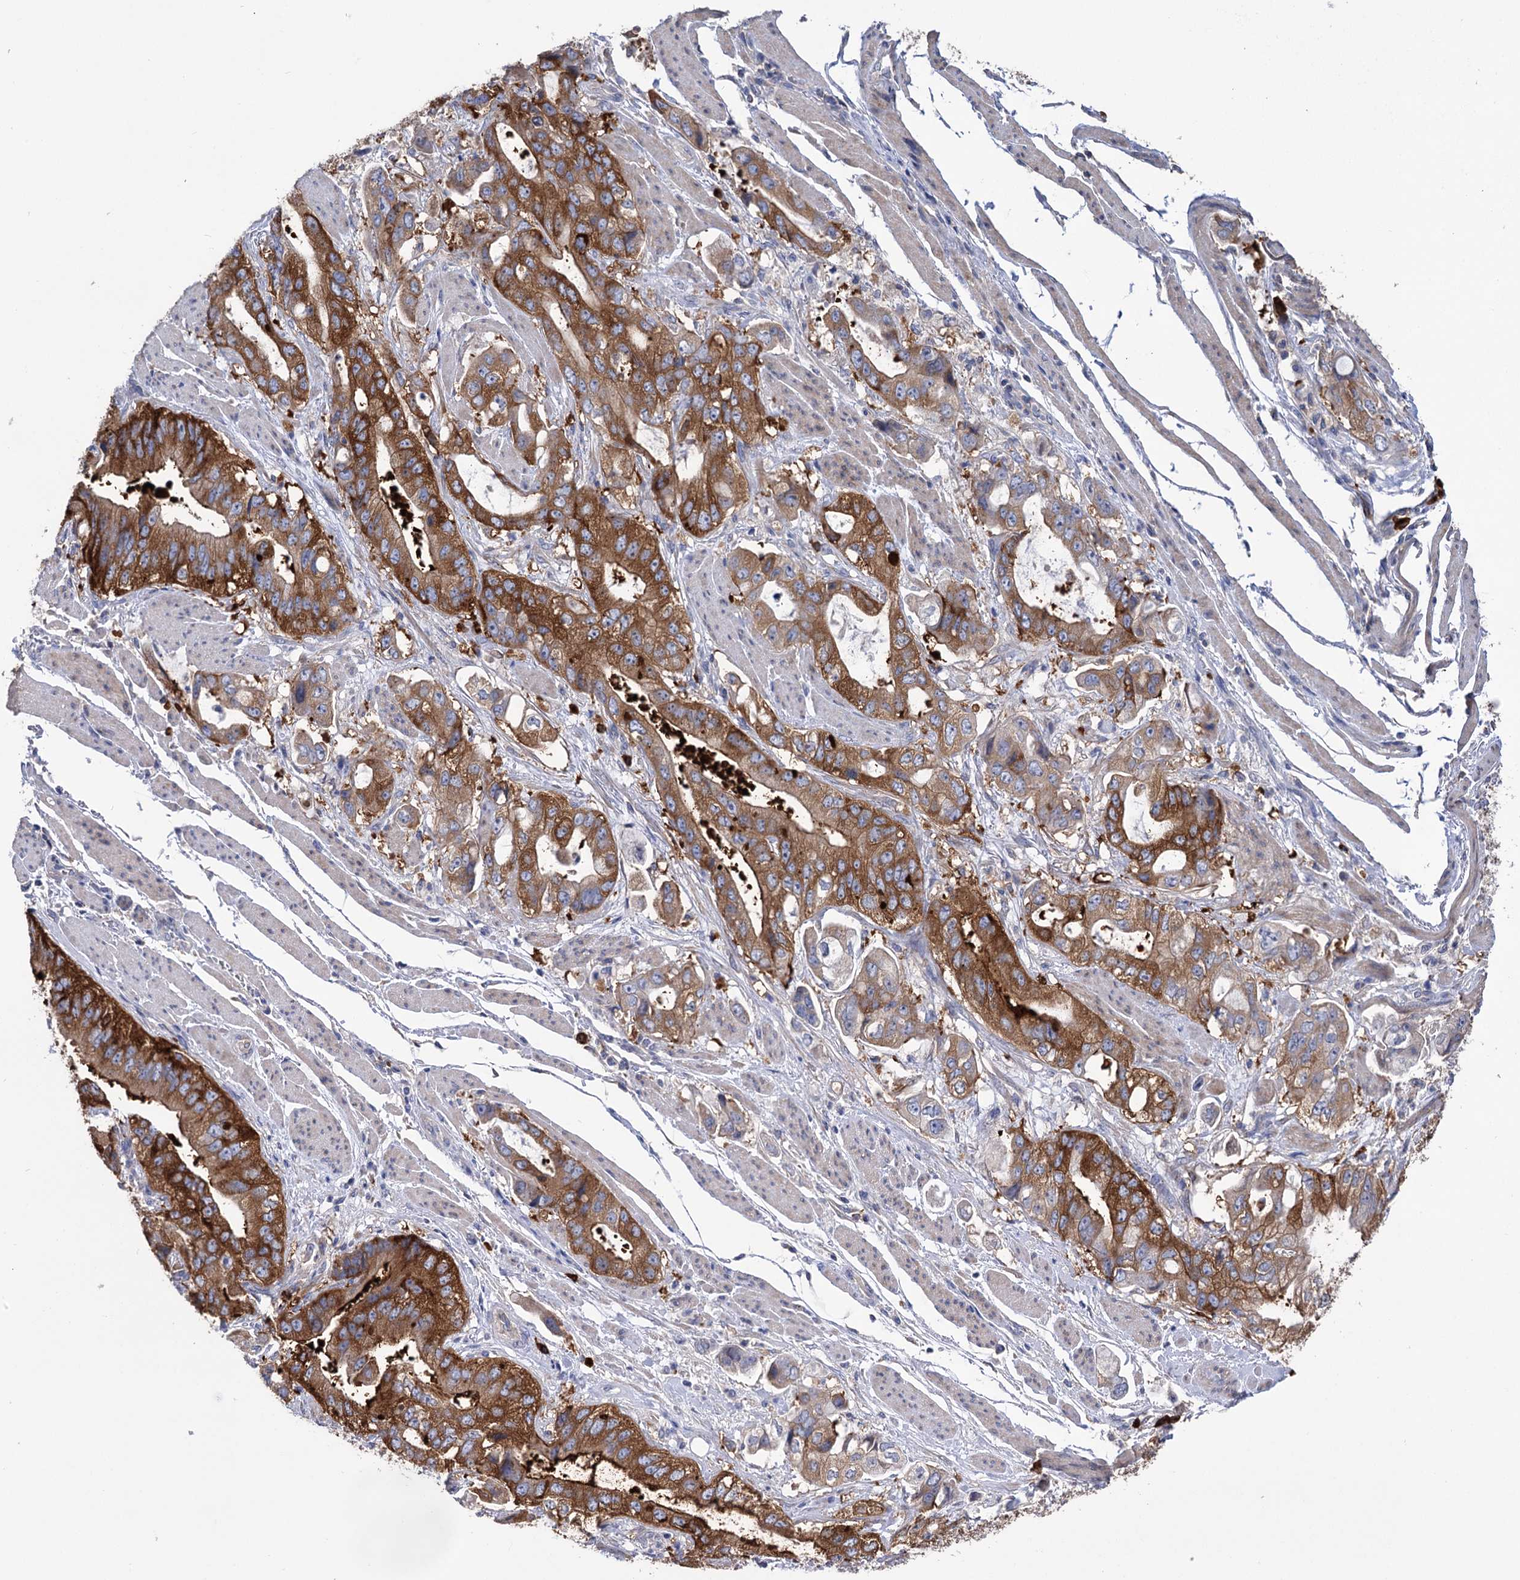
{"staining": {"intensity": "moderate", "quantity": ">75%", "location": "cytoplasmic/membranous"}, "tissue": "stomach cancer", "cell_type": "Tumor cells", "image_type": "cancer", "snomed": [{"axis": "morphology", "description": "Adenocarcinoma, NOS"}, {"axis": "topography", "description": "Stomach"}], "caption": "Human stomach cancer (adenocarcinoma) stained with a brown dye exhibits moderate cytoplasmic/membranous positive expression in approximately >75% of tumor cells.", "gene": "BBS4", "patient": {"sex": "male", "age": 62}}